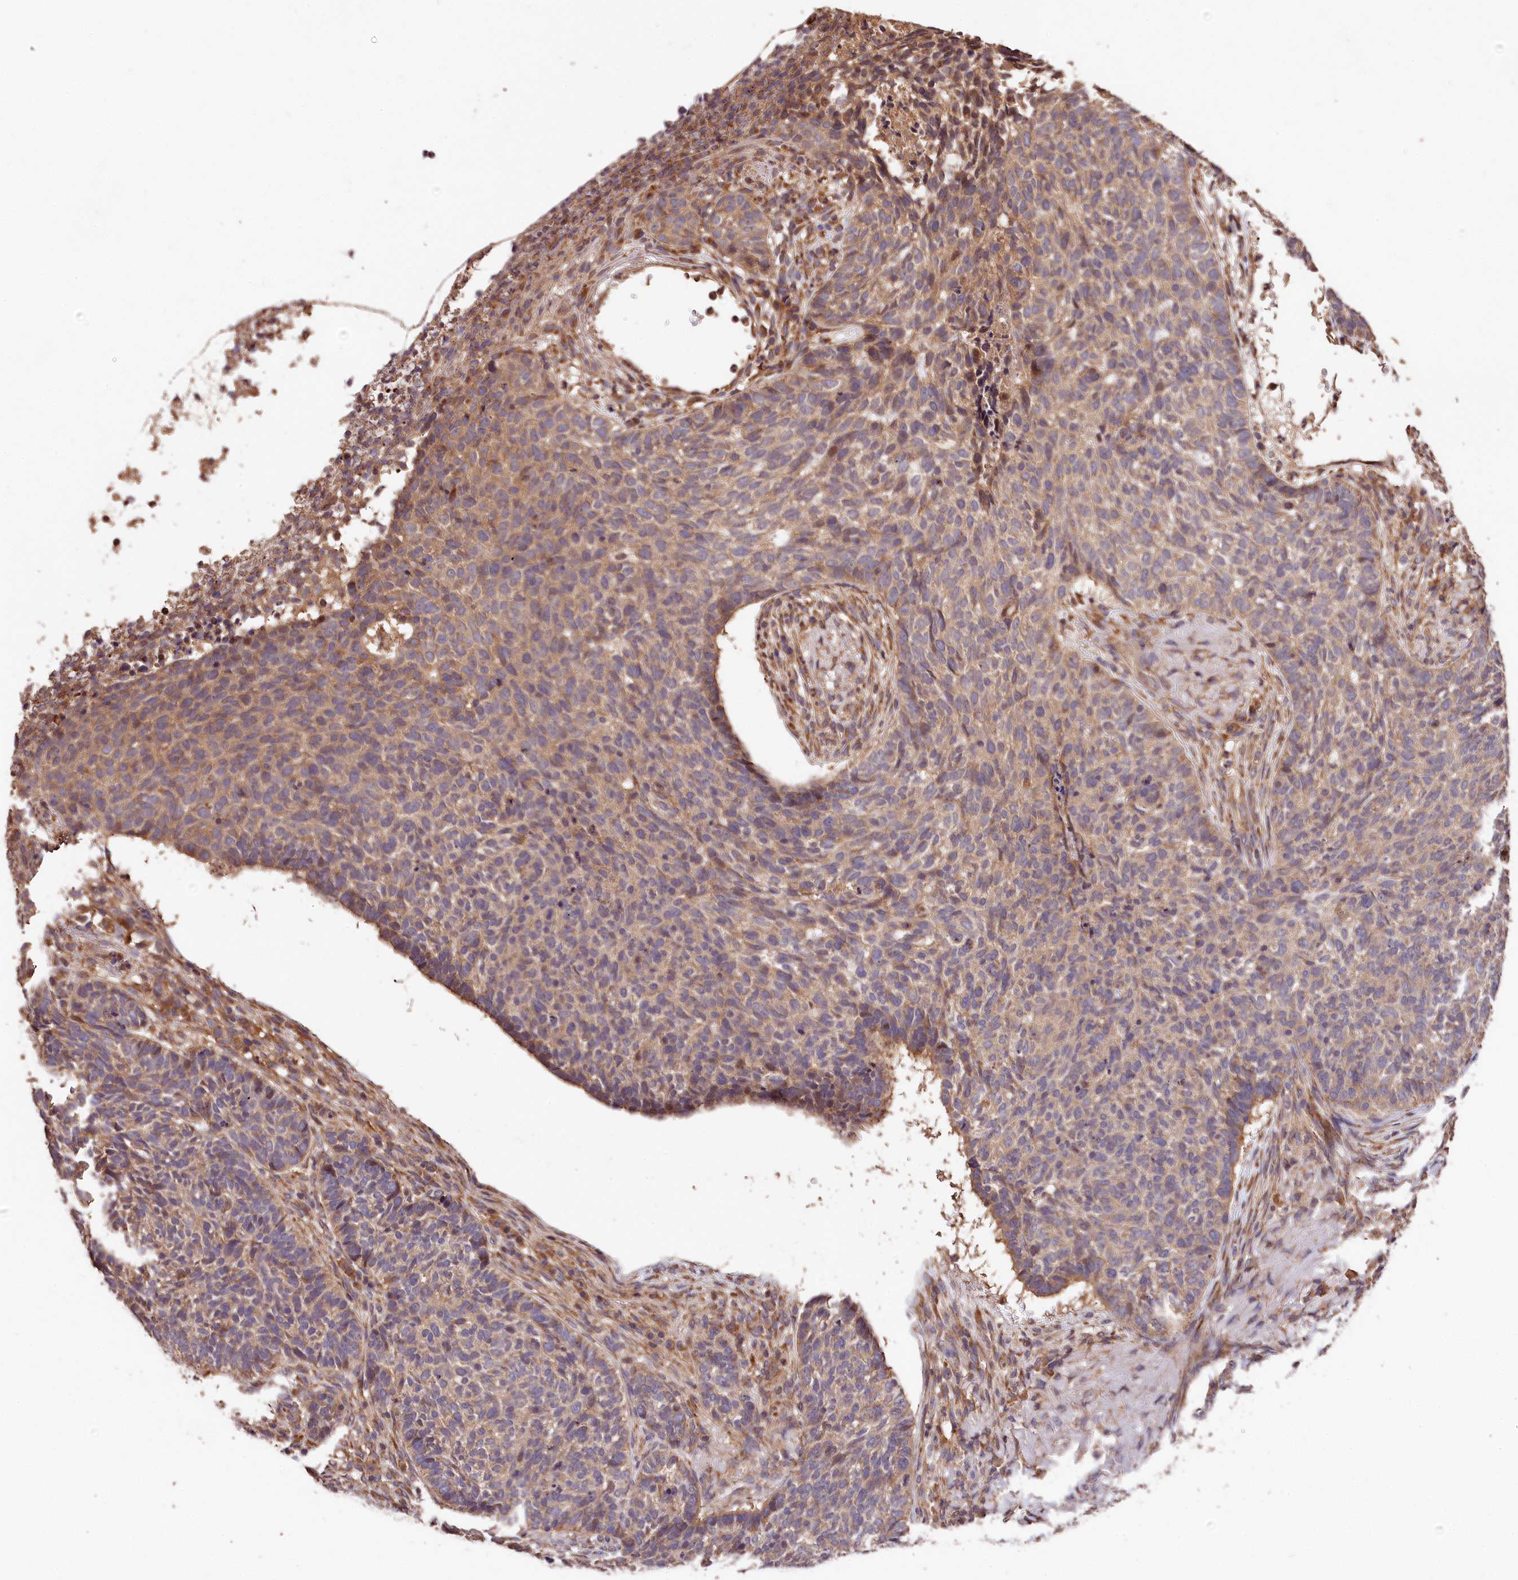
{"staining": {"intensity": "weak", "quantity": "25%-75%", "location": "cytoplasmic/membranous"}, "tissue": "skin cancer", "cell_type": "Tumor cells", "image_type": "cancer", "snomed": [{"axis": "morphology", "description": "Basal cell carcinoma"}, {"axis": "topography", "description": "Skin"}], "caption": "A low amount of weak cytoplasmic/membranous positivity is present in approximately 25%-75% of tumor cells in skin basal cell carcinoma tissue.", "gene": "KPTN", "patient": {"sex": "male", "age": 85}}